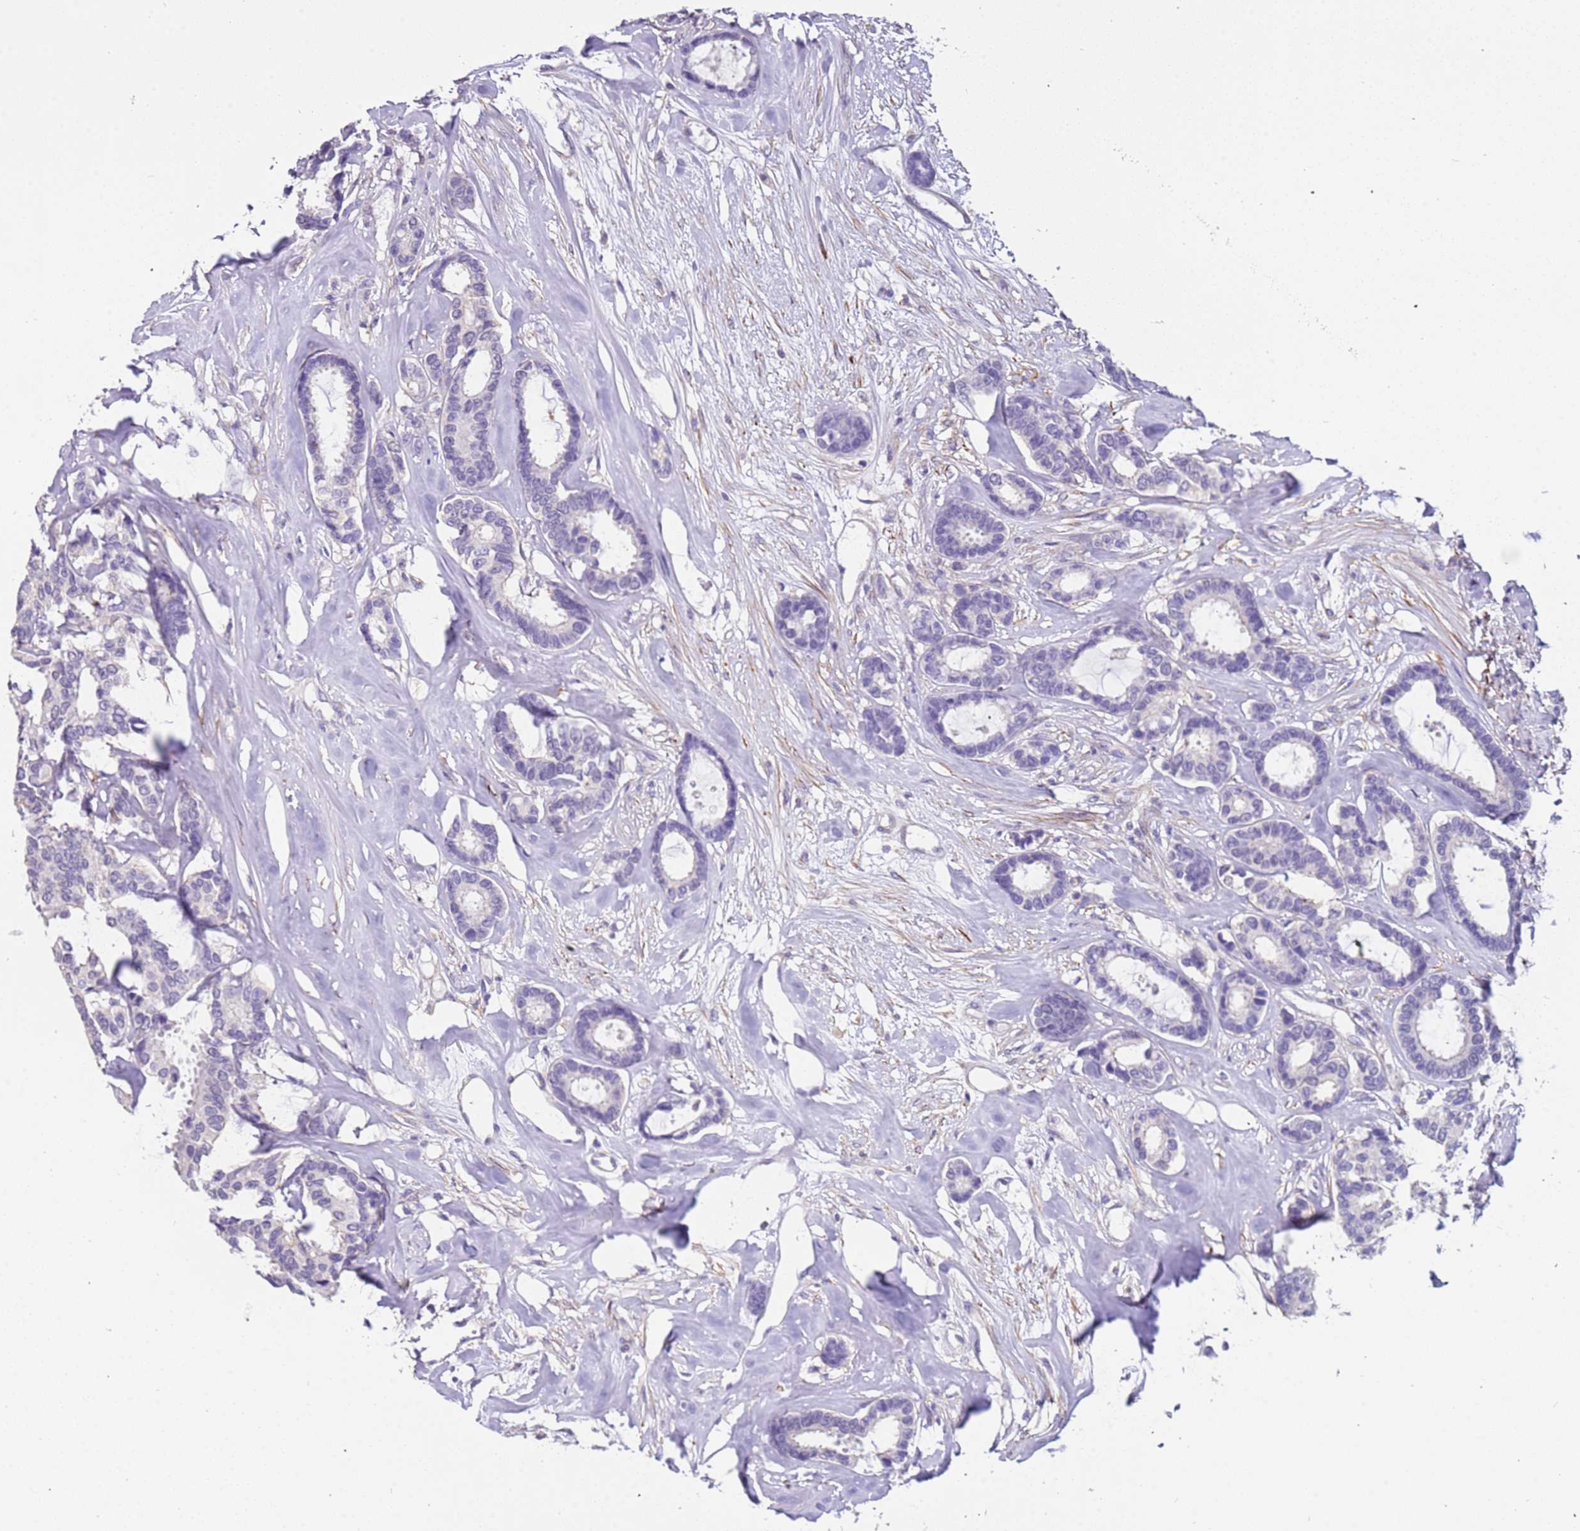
{"staining": {"intensity": "negative", "quantity": "none", "location": "none"}, "tissue": "breast cancer", "cell_type": "Tumor cells", "image_type": "cancer", "snomed": [{"axis": "morphology", "description": "Duct carcinoma"}, {"axis": "topography", "description": "Breast"}], "caption": "Tumor cells are negative for brown protein staining in breast cancer.", "gene": "PCGF2", "patient": {"sex": "female", "age": 87}}